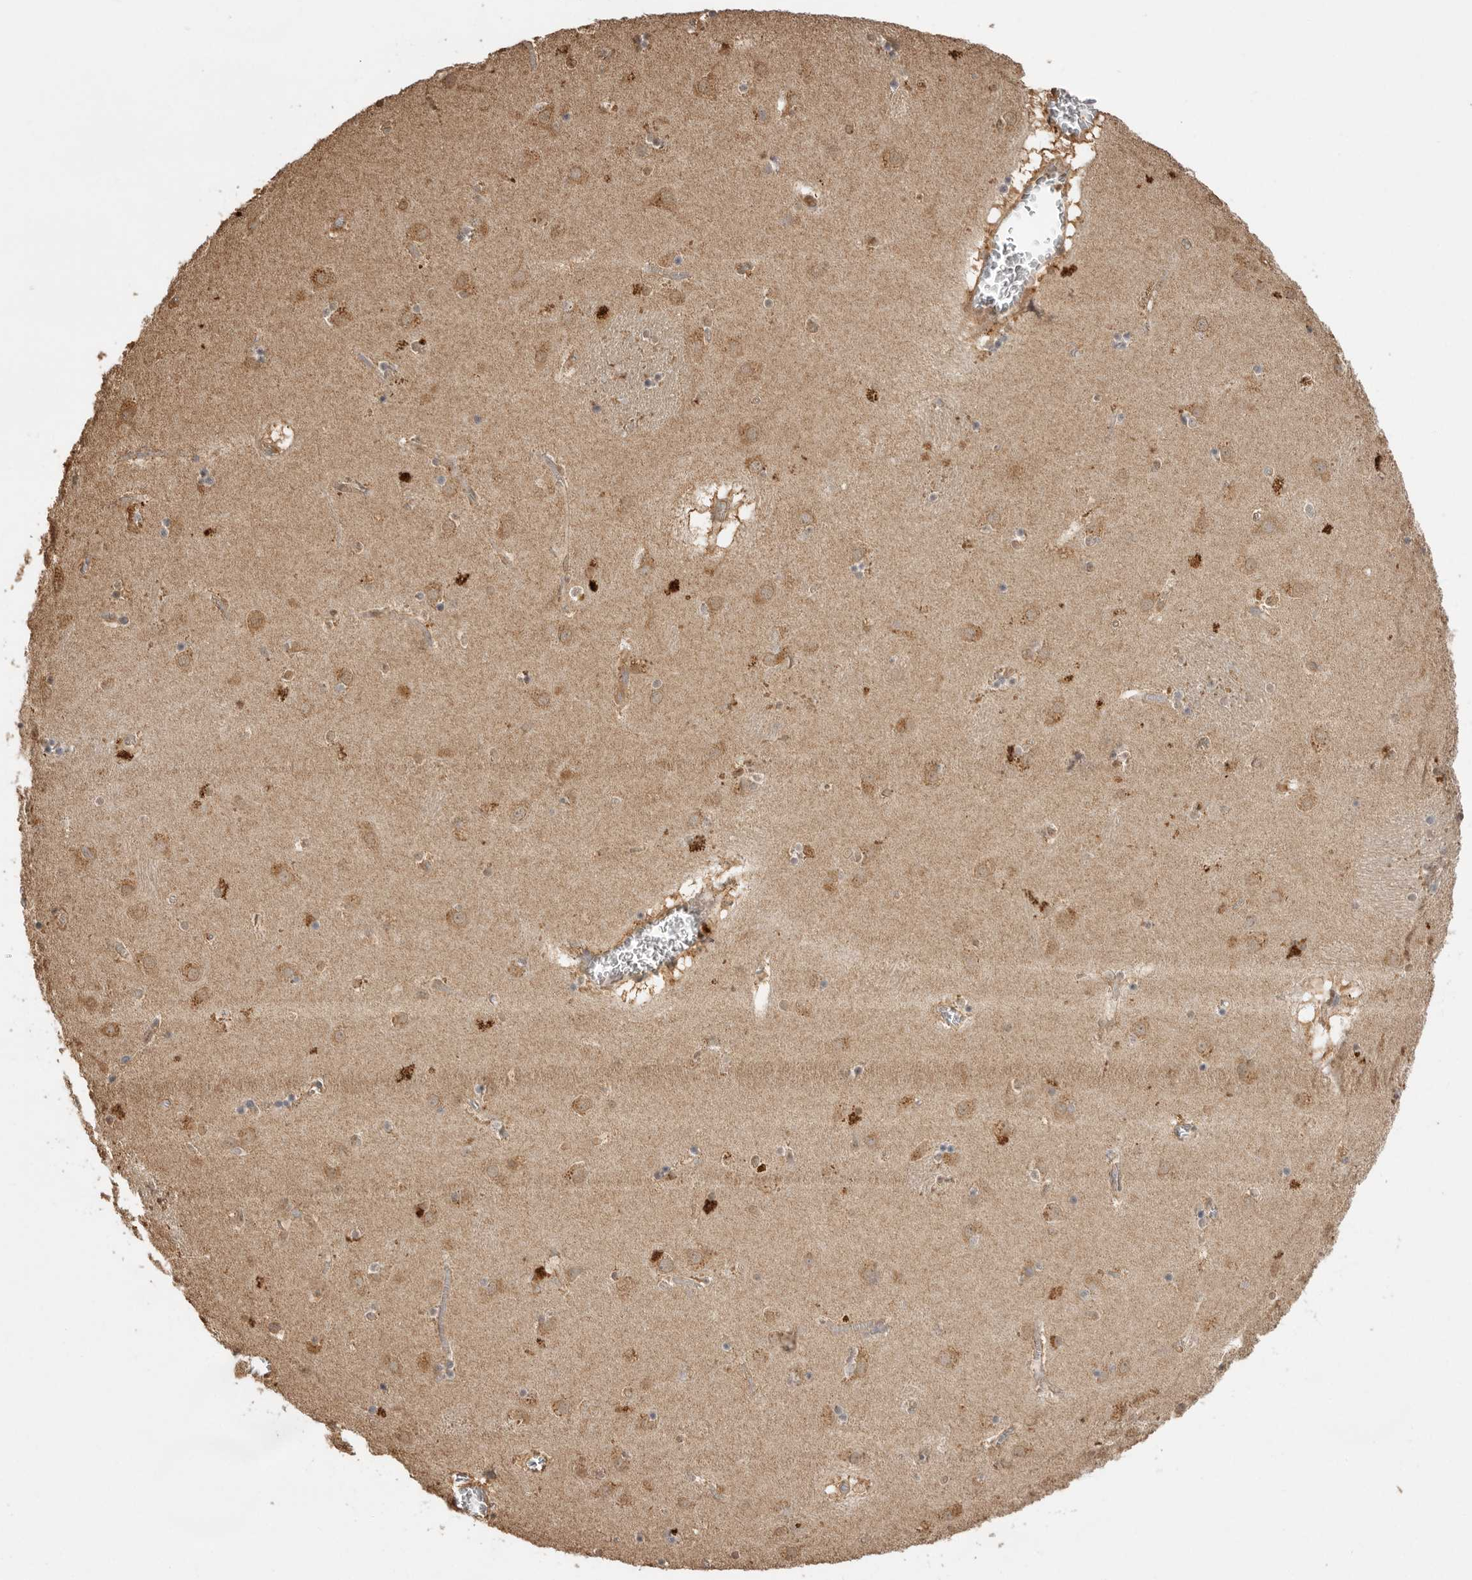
{"staining": {"intensity": "weak", "quantity": "25%-75%", "location": "cytoplasmic/membranous"}, "tissue": "caudate", "cell_type": "Glial cells", "image_type": "normal", "snomed": [{"axis": "morphology", "description": "Normal tissue, NOS"}, {"axis": "topography", "description": "Lateral ventricle wall"}], "caption": "Protein expression analysis of normal caudate shows weak cytoplasmic/membranous staining in approximately 25%-75% of glial cells.", "gene": "JAG2", "patient": {"sex": "male", "age": 70}}